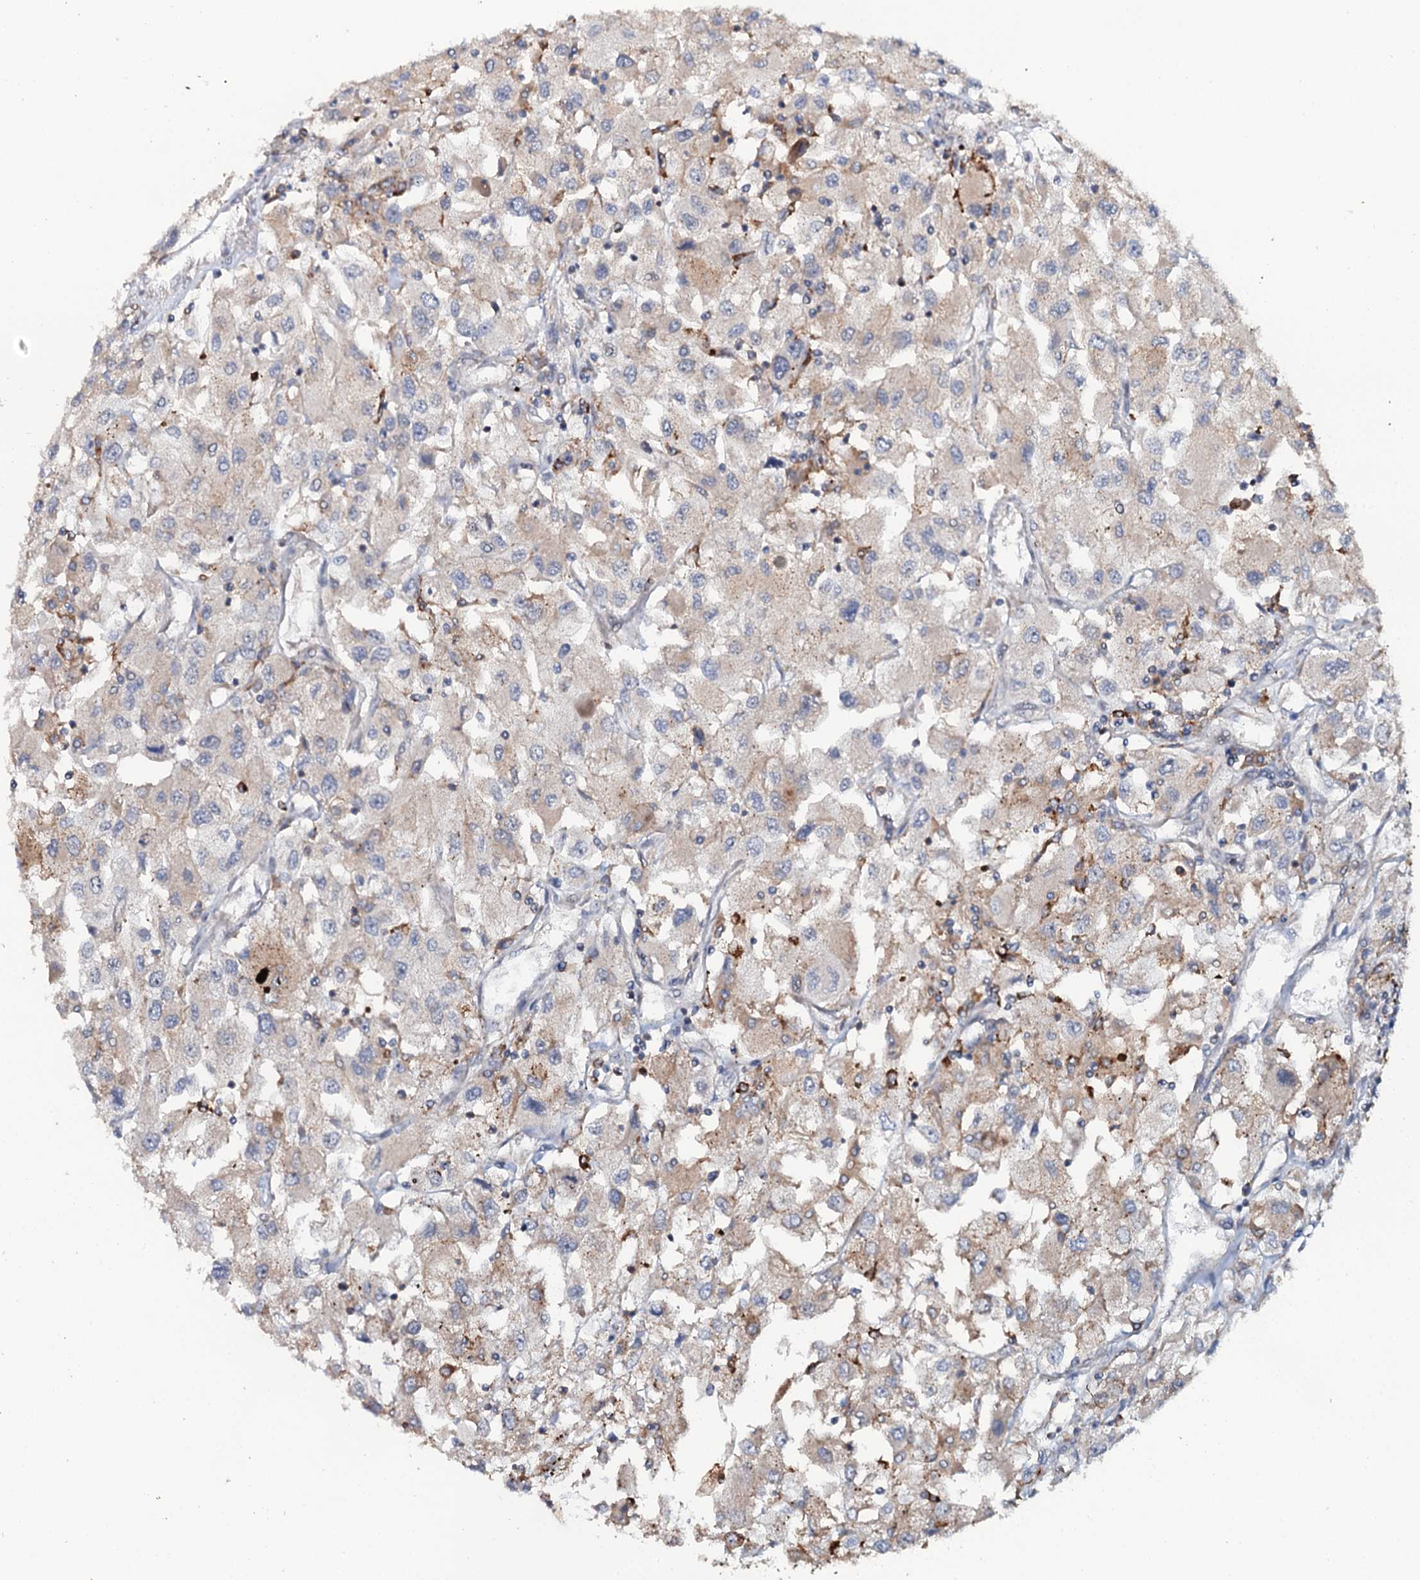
{"staining": {"intensity": "moderate", "quantity": "<25%", "location": "cytoplasmic/membranous"}, "tissue": "renal cancer", "cell_type": "Tumor cells", "image_type": "cancer", "snomed": [{"axis": "morphology", "description": "Adenocarcinoma, NOS"}, {"axis": "topography", "description": "Kidney"}], "caption": "Immunohistochemistry of human adenocarcinoma (renal) demonstrates low levels of moderate cytoplasmic/membranous expression in about <25% of tumor cells.", "gene": "VAMP8", "patient": {"sex": "female", "age": 52}}